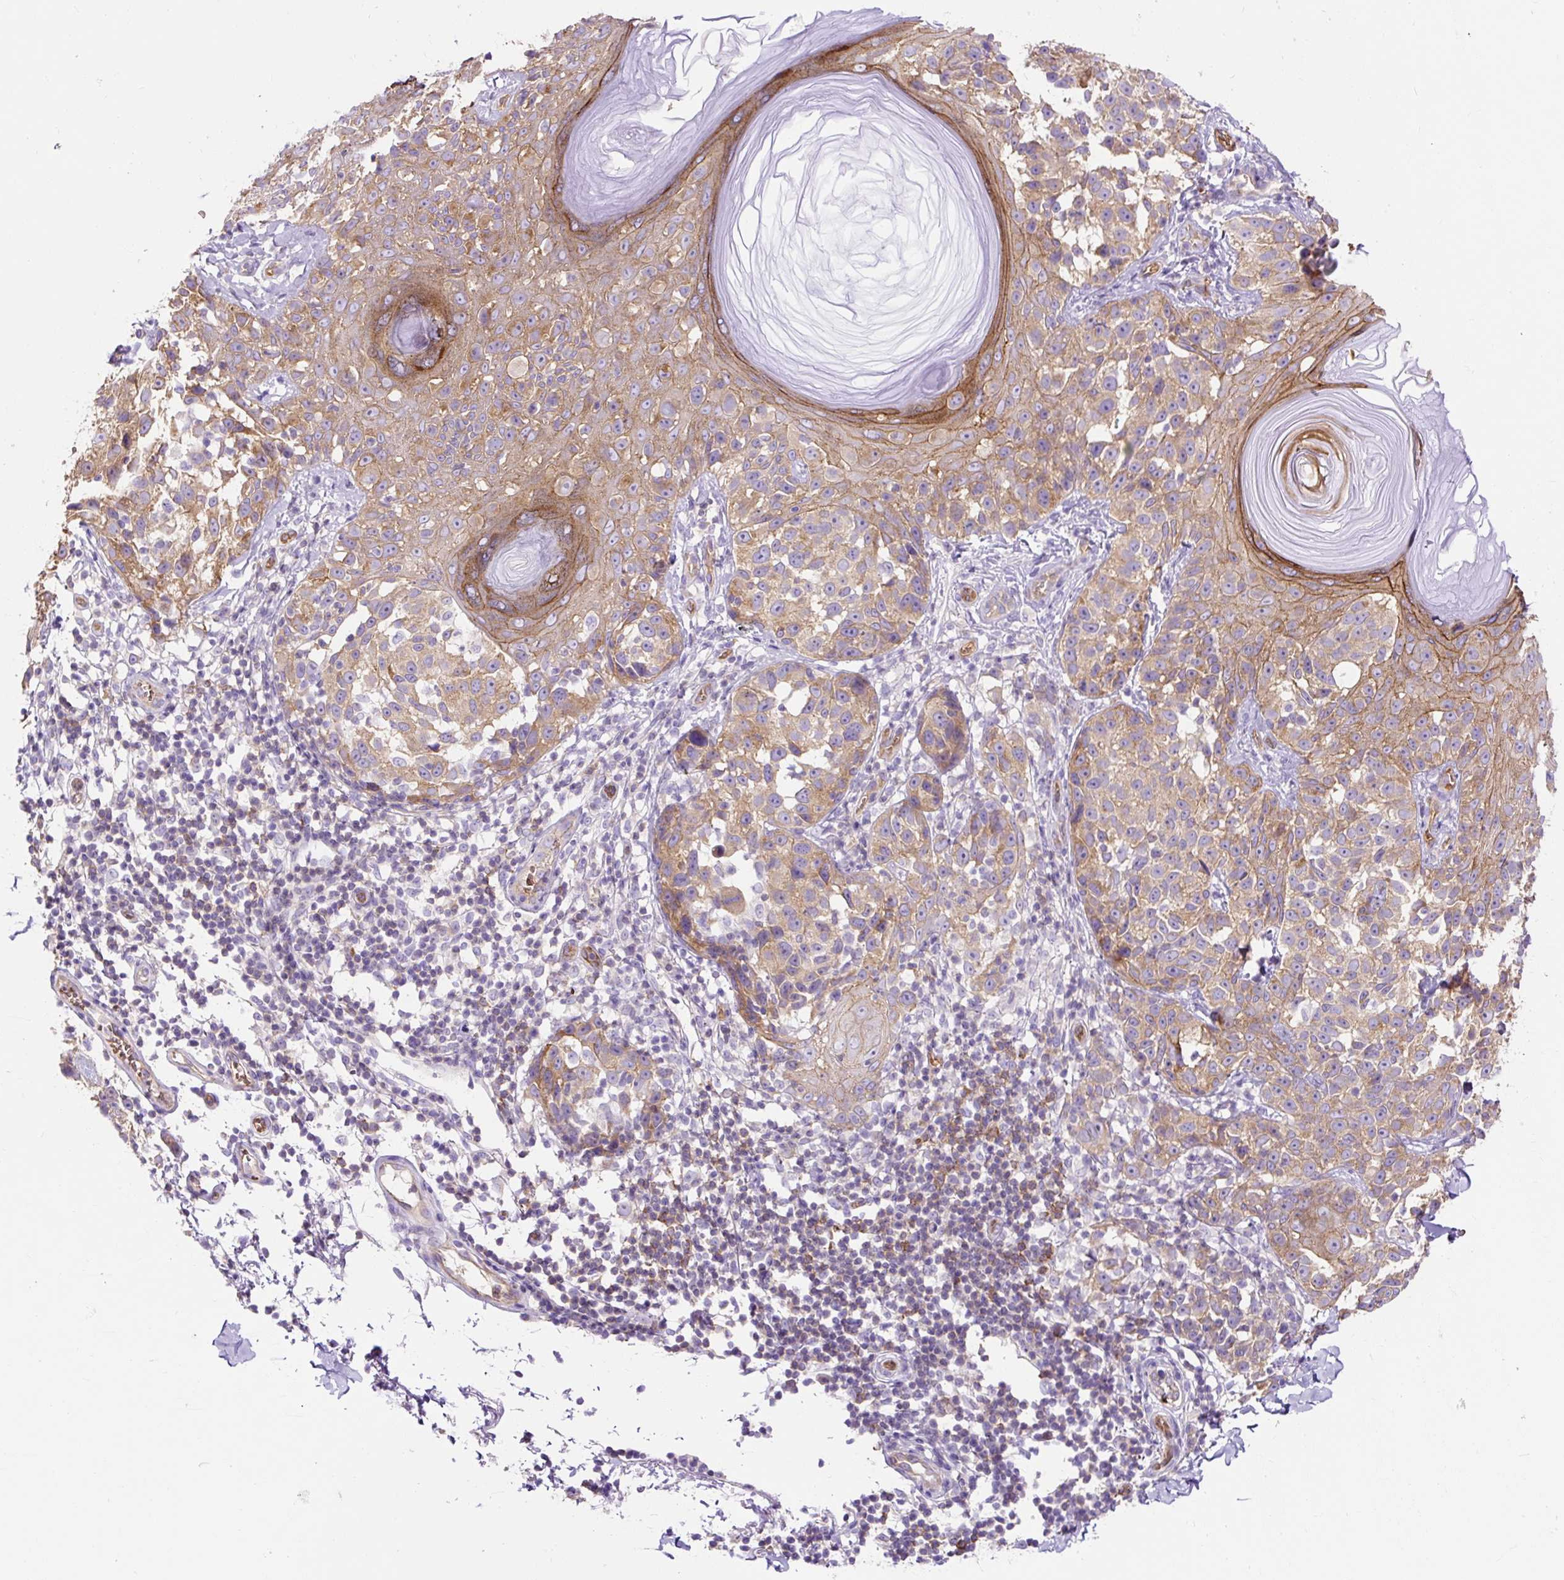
{"staining": {"intensity": "moderate", "quantity": "25%-75%", "location": "cytoplasmic/membranous"}, "tissue": "melanoma", "cell_type": "Tumor cells", "image_type": "cancer", "snomed": [{"axis": "morphology", "description": "Malignant melanoma, NOS"}, {"axis": "topography", "description": "Skin"}], "caption": "Melanoma tissue demonstrates moderate cytoplasmic/membranous positivity in approximately 25%-75% of tumor cells, visualized by immunohistochemistry.", "gene": "HIP1R", "patient": {"sex": "male", "age": 73}}